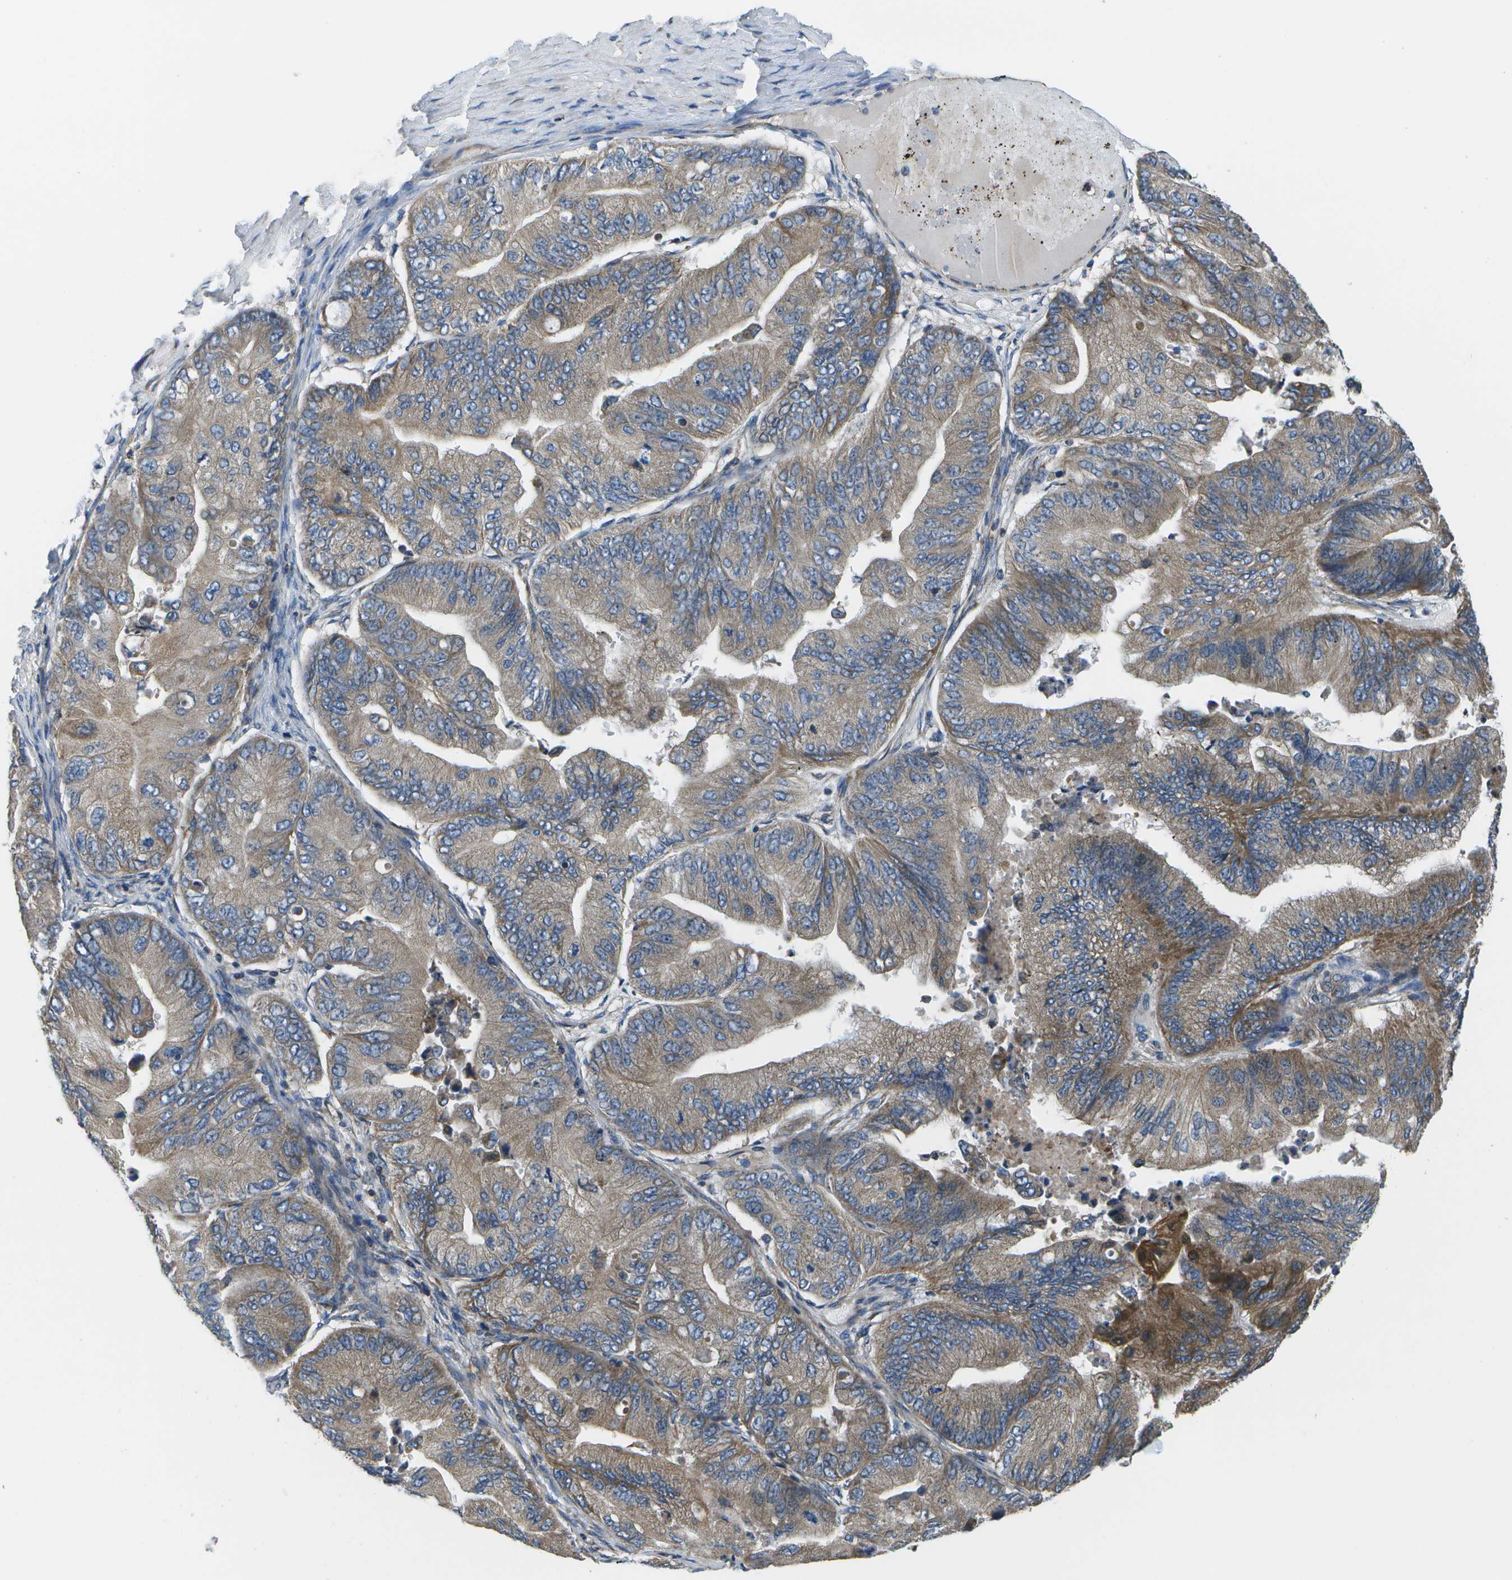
{"staining": {"intensity": "weak", "quantity": ">75%", "location": "cytoplasmic/membranous"}, "tissue": "ovarian cancer", "cell_type": "Tumor cells", "image_type": "cancer", "snomed": [{"axis": "morphology", "description": "Cystadenocarcinoma, mucinous, NOS"}, {"axis": "topography", "description": "Ovary"}], "caption": "Weak cytoplasmic/membranous positivity for a protein is appreciated in about >75% of tumor cells of ovarian cancer using IHC.", "gene": "MVK", "patient": {"sex": "female", "age": 61}}